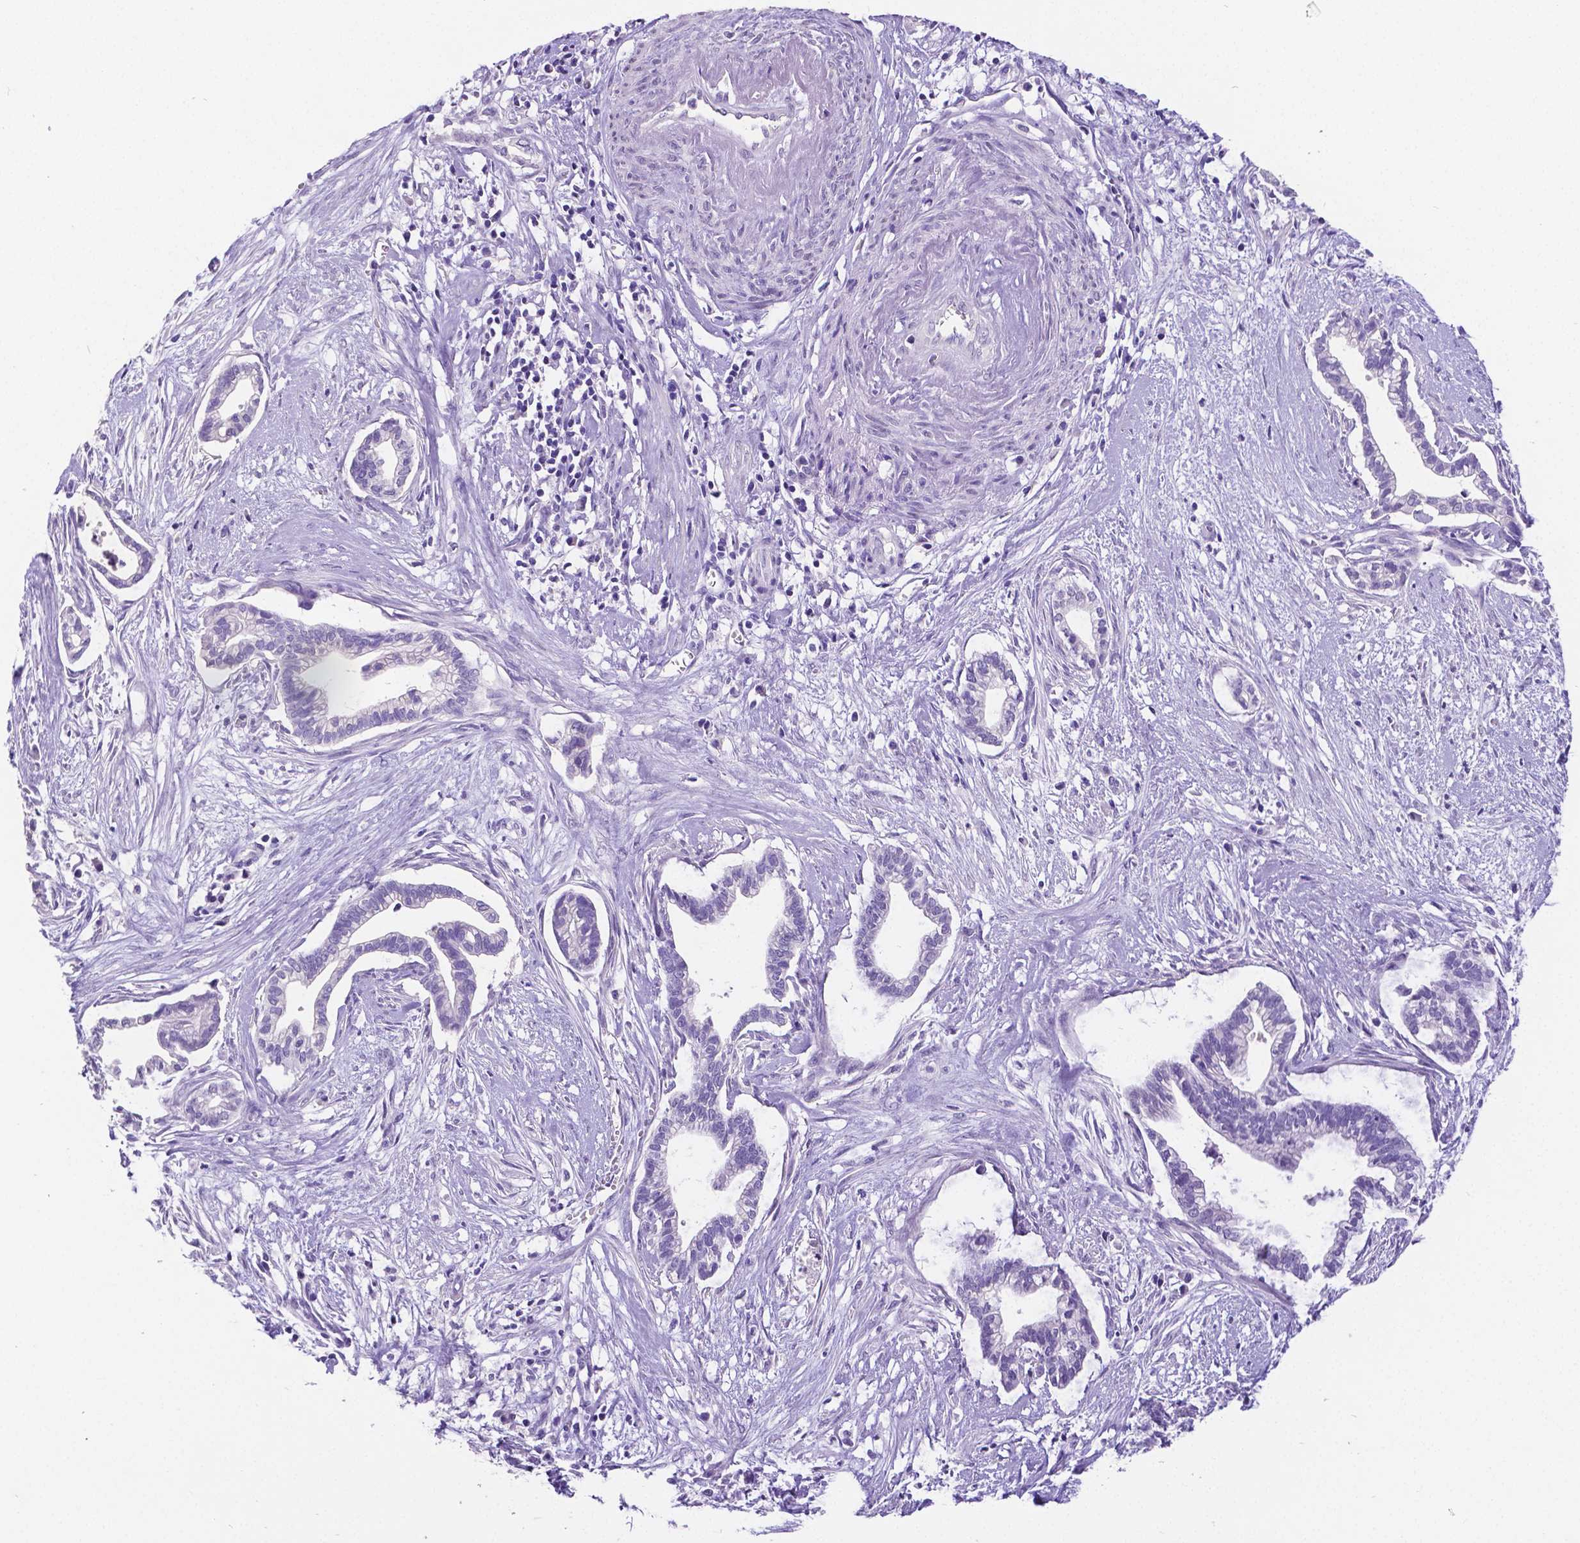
{"staining": {"intensity": "negative", "quantity": "none", "location": "none"}, "tissue": "cervical cancer", "cell_type": "Tumor cells", "image_type": "cancer", "snomed": [{"axis": "morphology", "description": "Adenocarcinoma, NOS"}, {"axis": "topography", "description": "Cervix"}], "caption": "This is an immunohistochemistry (IHC) photomicrograph of cervical cancer (adenocarcinoma). There is no staining in tumor cells.", "gene": "SATB2", "patient": {"sex": "female", "age": 62}}